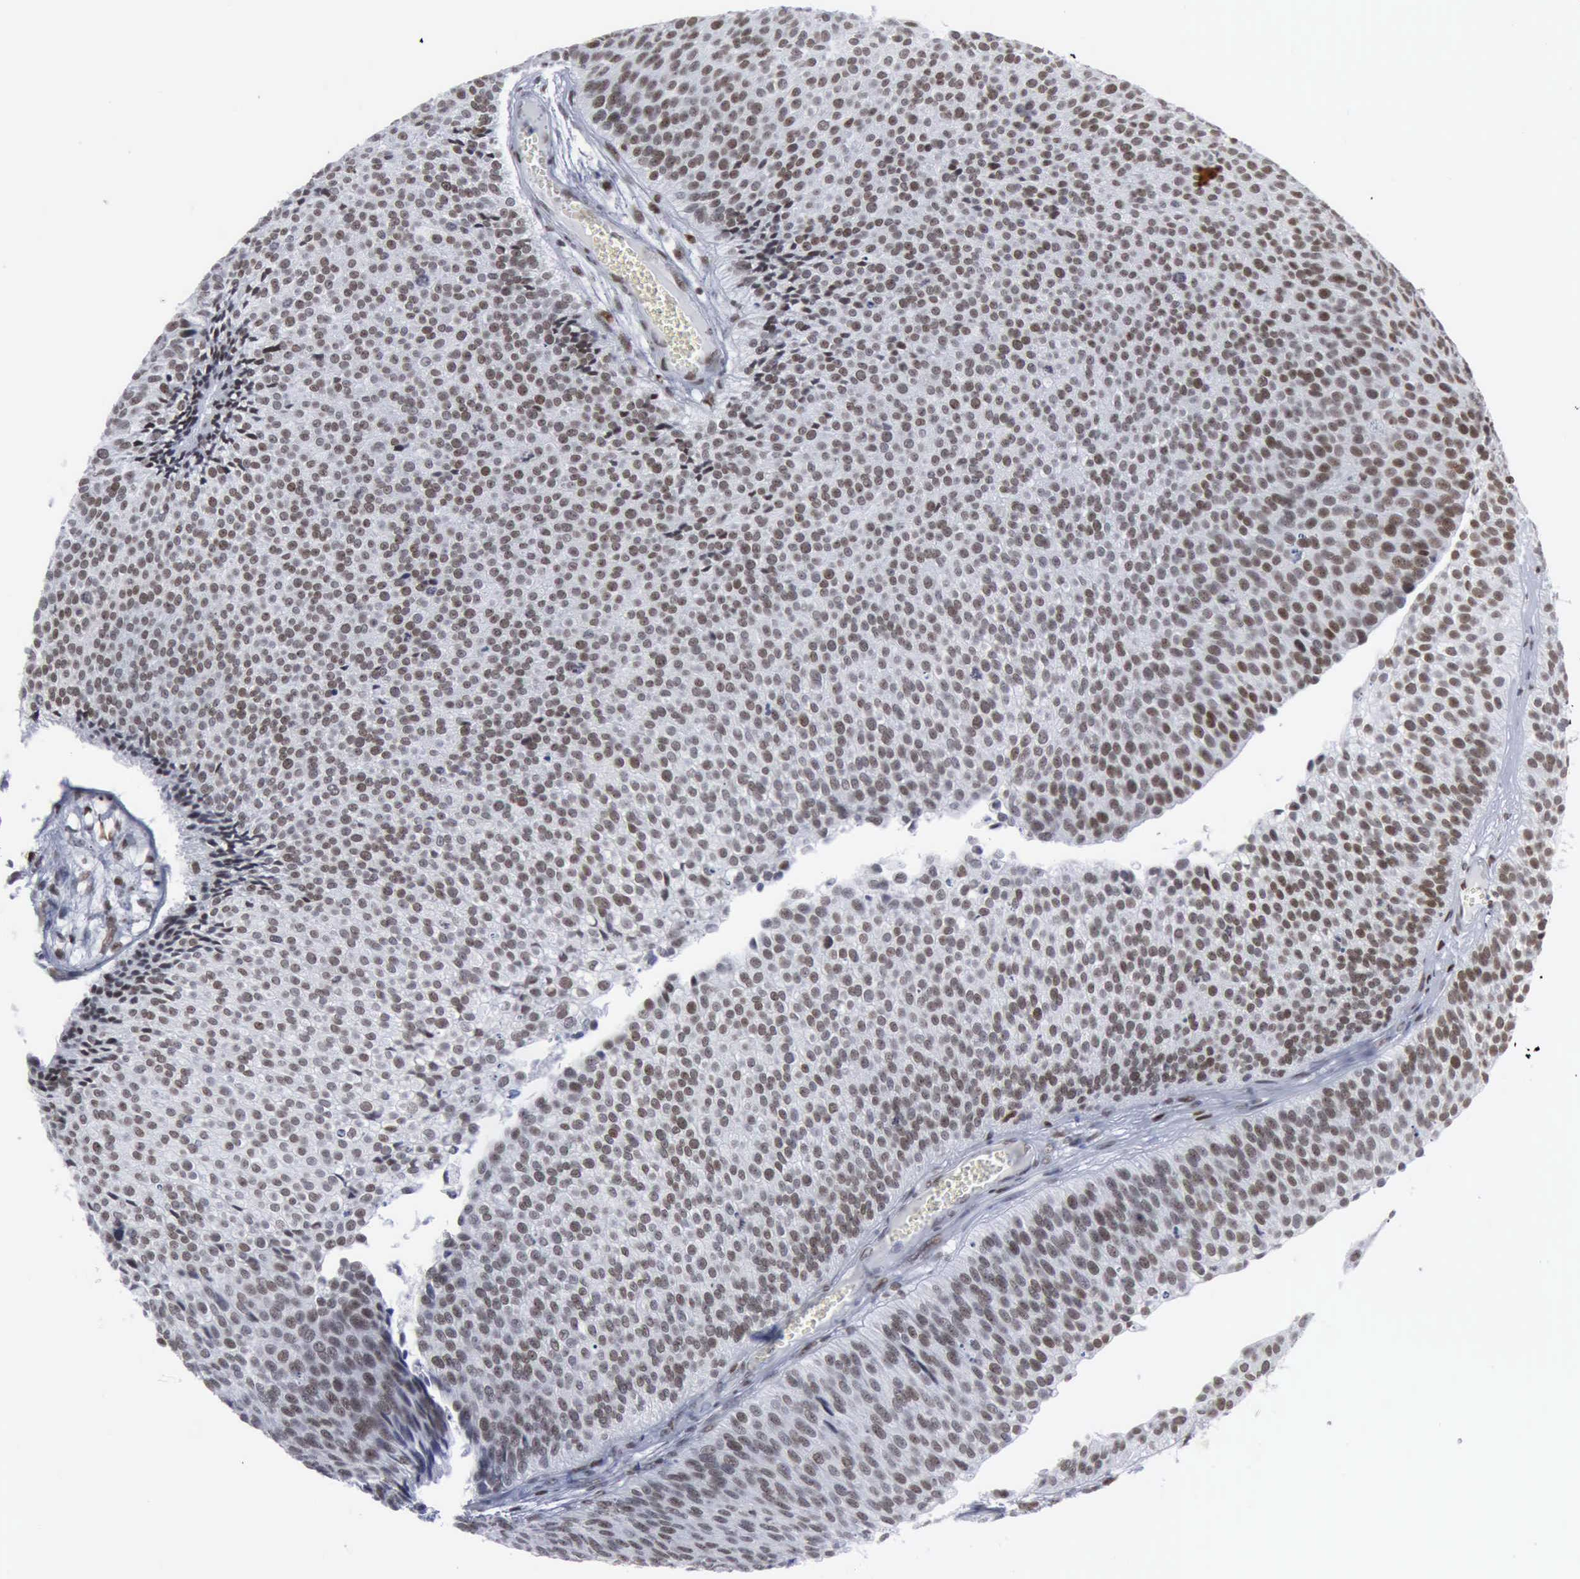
{"staining": {"intensity": "moderate", "quantity": ">75%", "location": "nuclear"}, "tissue": "urothelial cancer", "cell_type": "Tumor cells", "image_type": "cancer", "snomed": [{"axis": "morphology", "description": "Urothelial carcinoma, Low grade"}, {"axis": "topography", "description": "Urinary bladder"}], "caption": "Immunohistochemical staining of urothelial cancer shows medium levels of moderate nuclear protein expression in about >75% of tumor cells.", "gene": "XPA", "patient": {"sex": "male", "age": 84}}